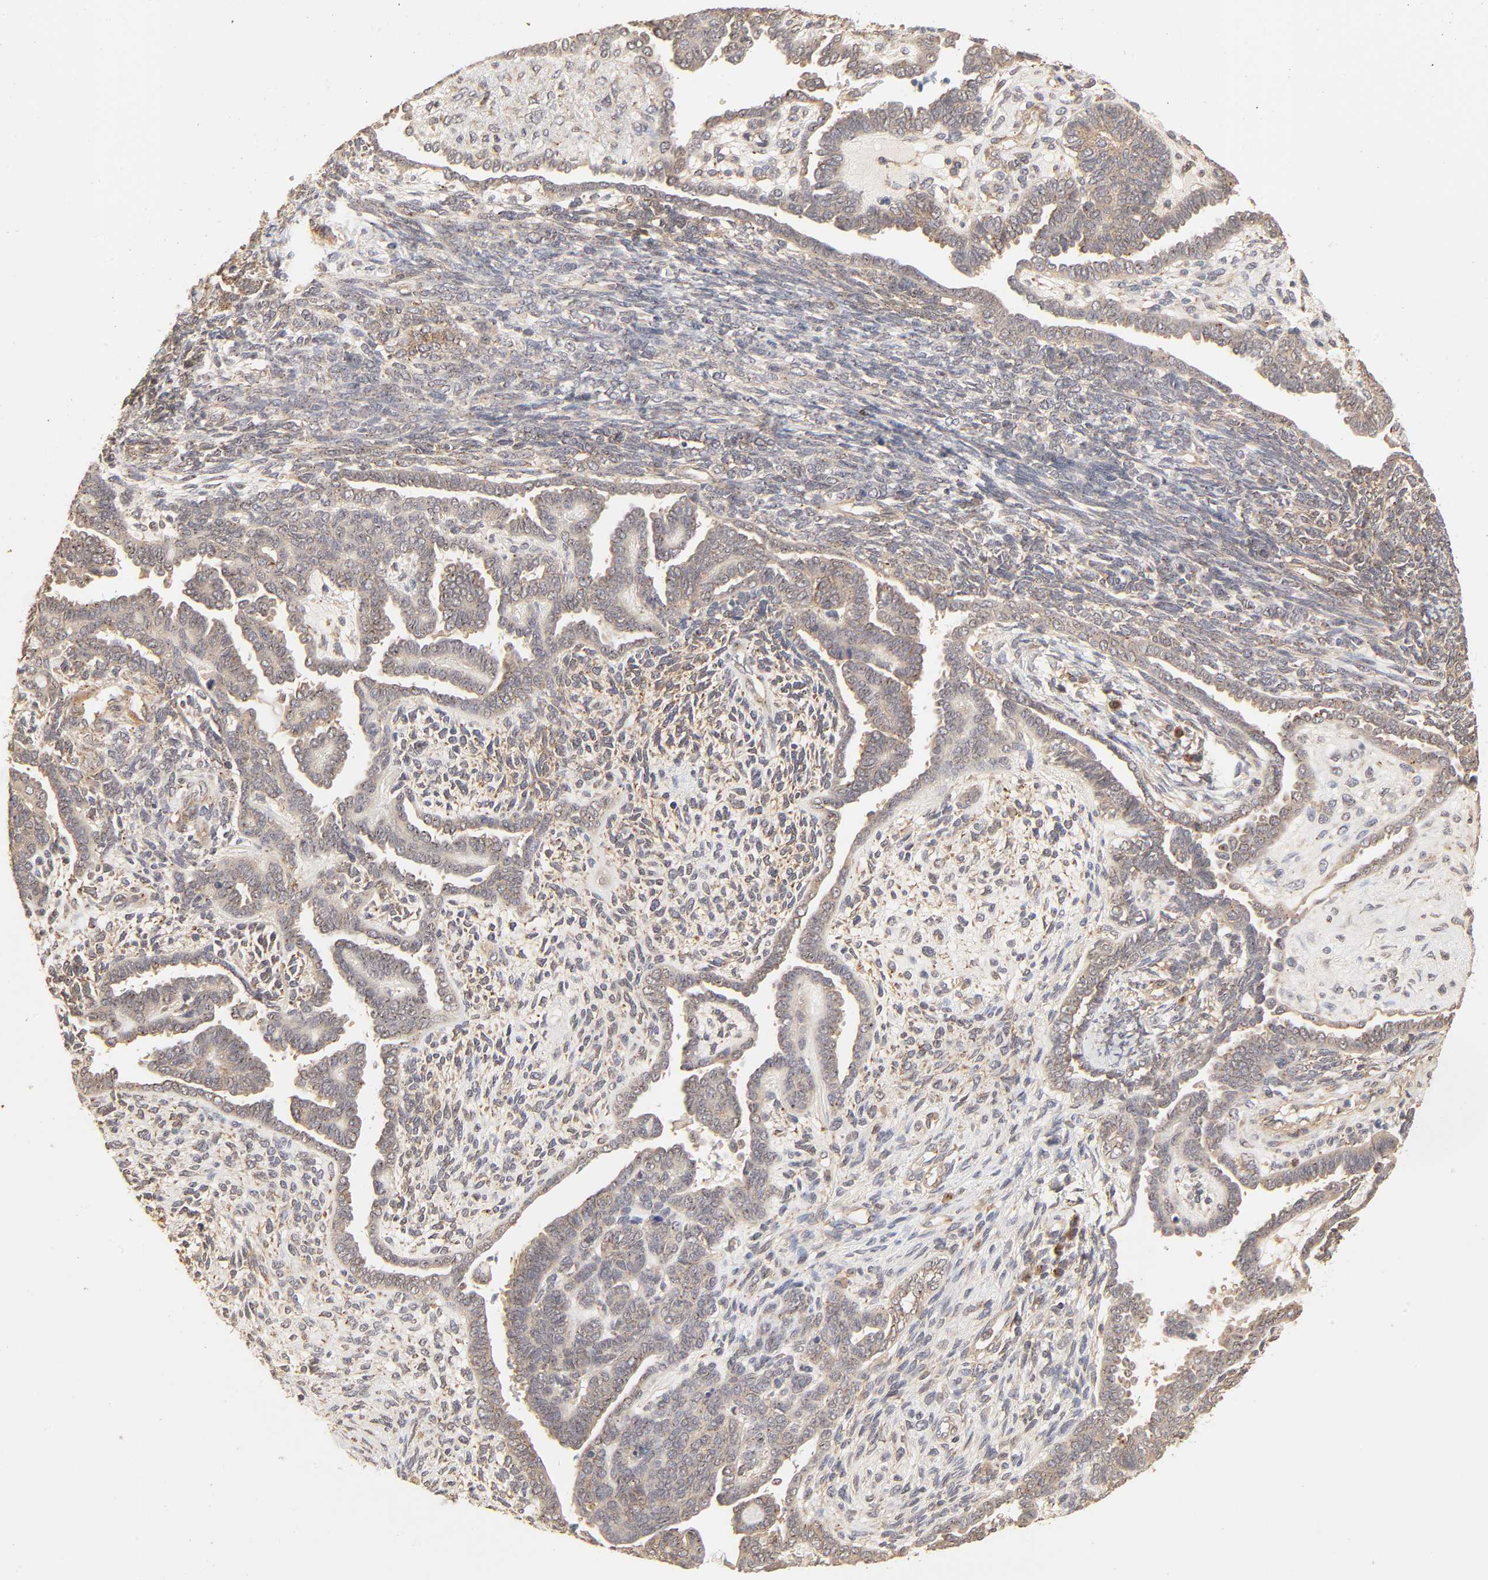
{"staining": {"intensity": "moderate", "quantity": "25%-75%", "location": "cytoplasmic/membranous"}, "tissue": "endometrial cancer", "cell_type": "Tumor cells", "image_type": "cancer", "snomed": [{"axis": "morphology", "description": "Neoplasm, malignant, NOS"}, {"axis": "topography", "description": "Endometrium"}], "caption": "IHC staining of endometrial malignant neoplasm, which reveals medium levels of moderate cytoplasmic/membranous positivity in approximately 25%-75% of tumor cells indicating moderate cytoplasmic/membranous protein positivity. The staining was performed using DAB (3,3'-diaminobenzidine) (brown) for protein detection and nuclei were counterstained in hematoxylin (blue).", "gene": "EPS8", "patient": {"sex": "female", "age": 74}}